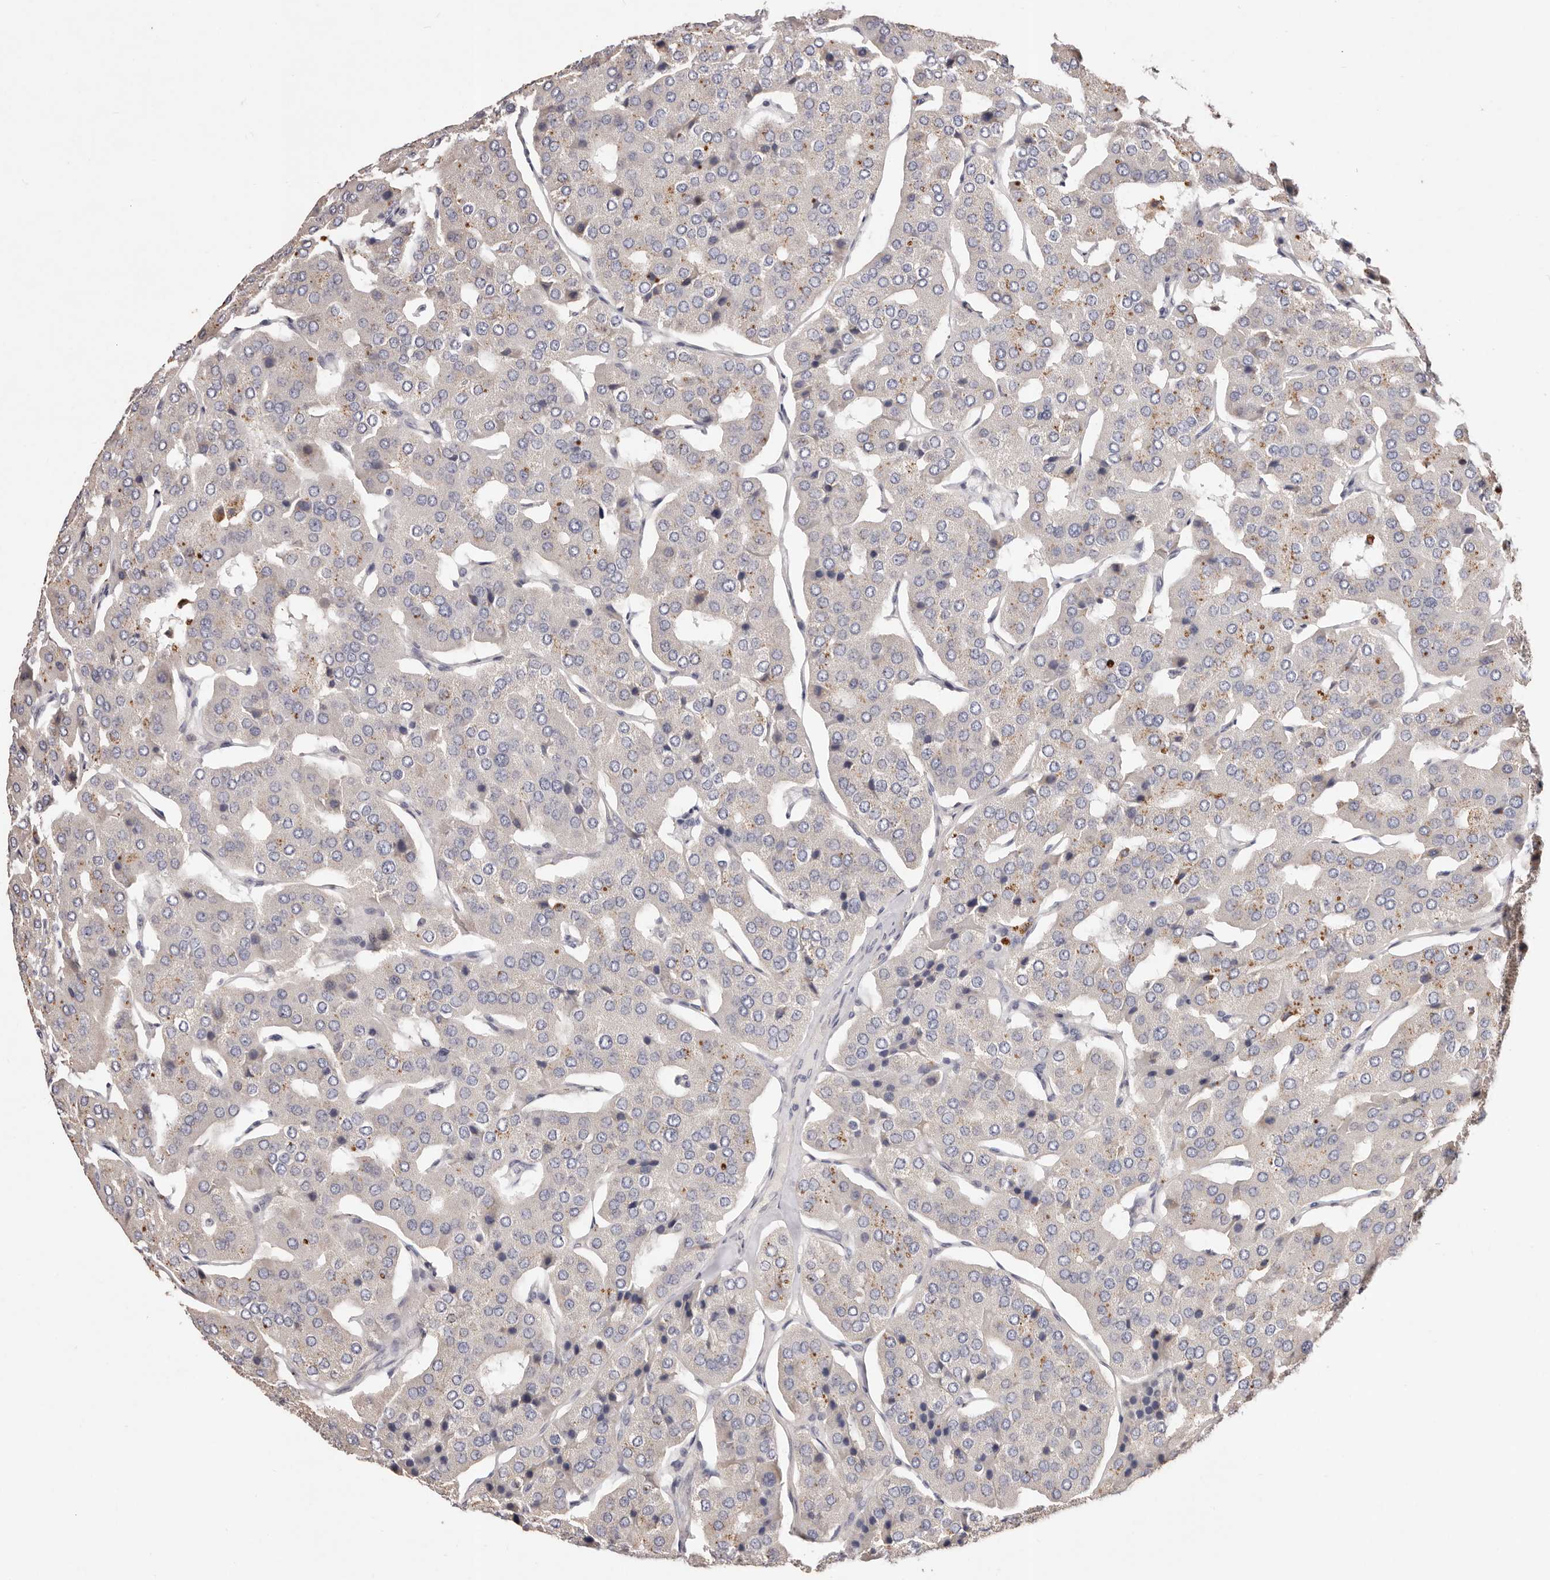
{"staining": {"intensity": "weak", "quantity": "<25%", "location": "cytoplasmic/membranous"}, "tissue": "parathyroid gland", "cell_type": "Glandular cells", "image_type": "normal", "snomed": [{"axis": "morphology", "description": "Normal tissue, NOS"}, {"axis": "morphology", "description": "Adenoma, NOS"}, {"axis": "topography", "description": "Parathyroid gland"}], "caption": "A high-resolution image shows immunohistochemistry (IHC) staining of normal parathyroid gland, which exhibits no significant staining in glandular cells. Brightfield microscopy of immunohistochemistry stained with DAB (brown) and hematoxylin (blue), captured at high magnification.", "gene": "THBS3", "patient": {"sex": "female", "age": 86}}